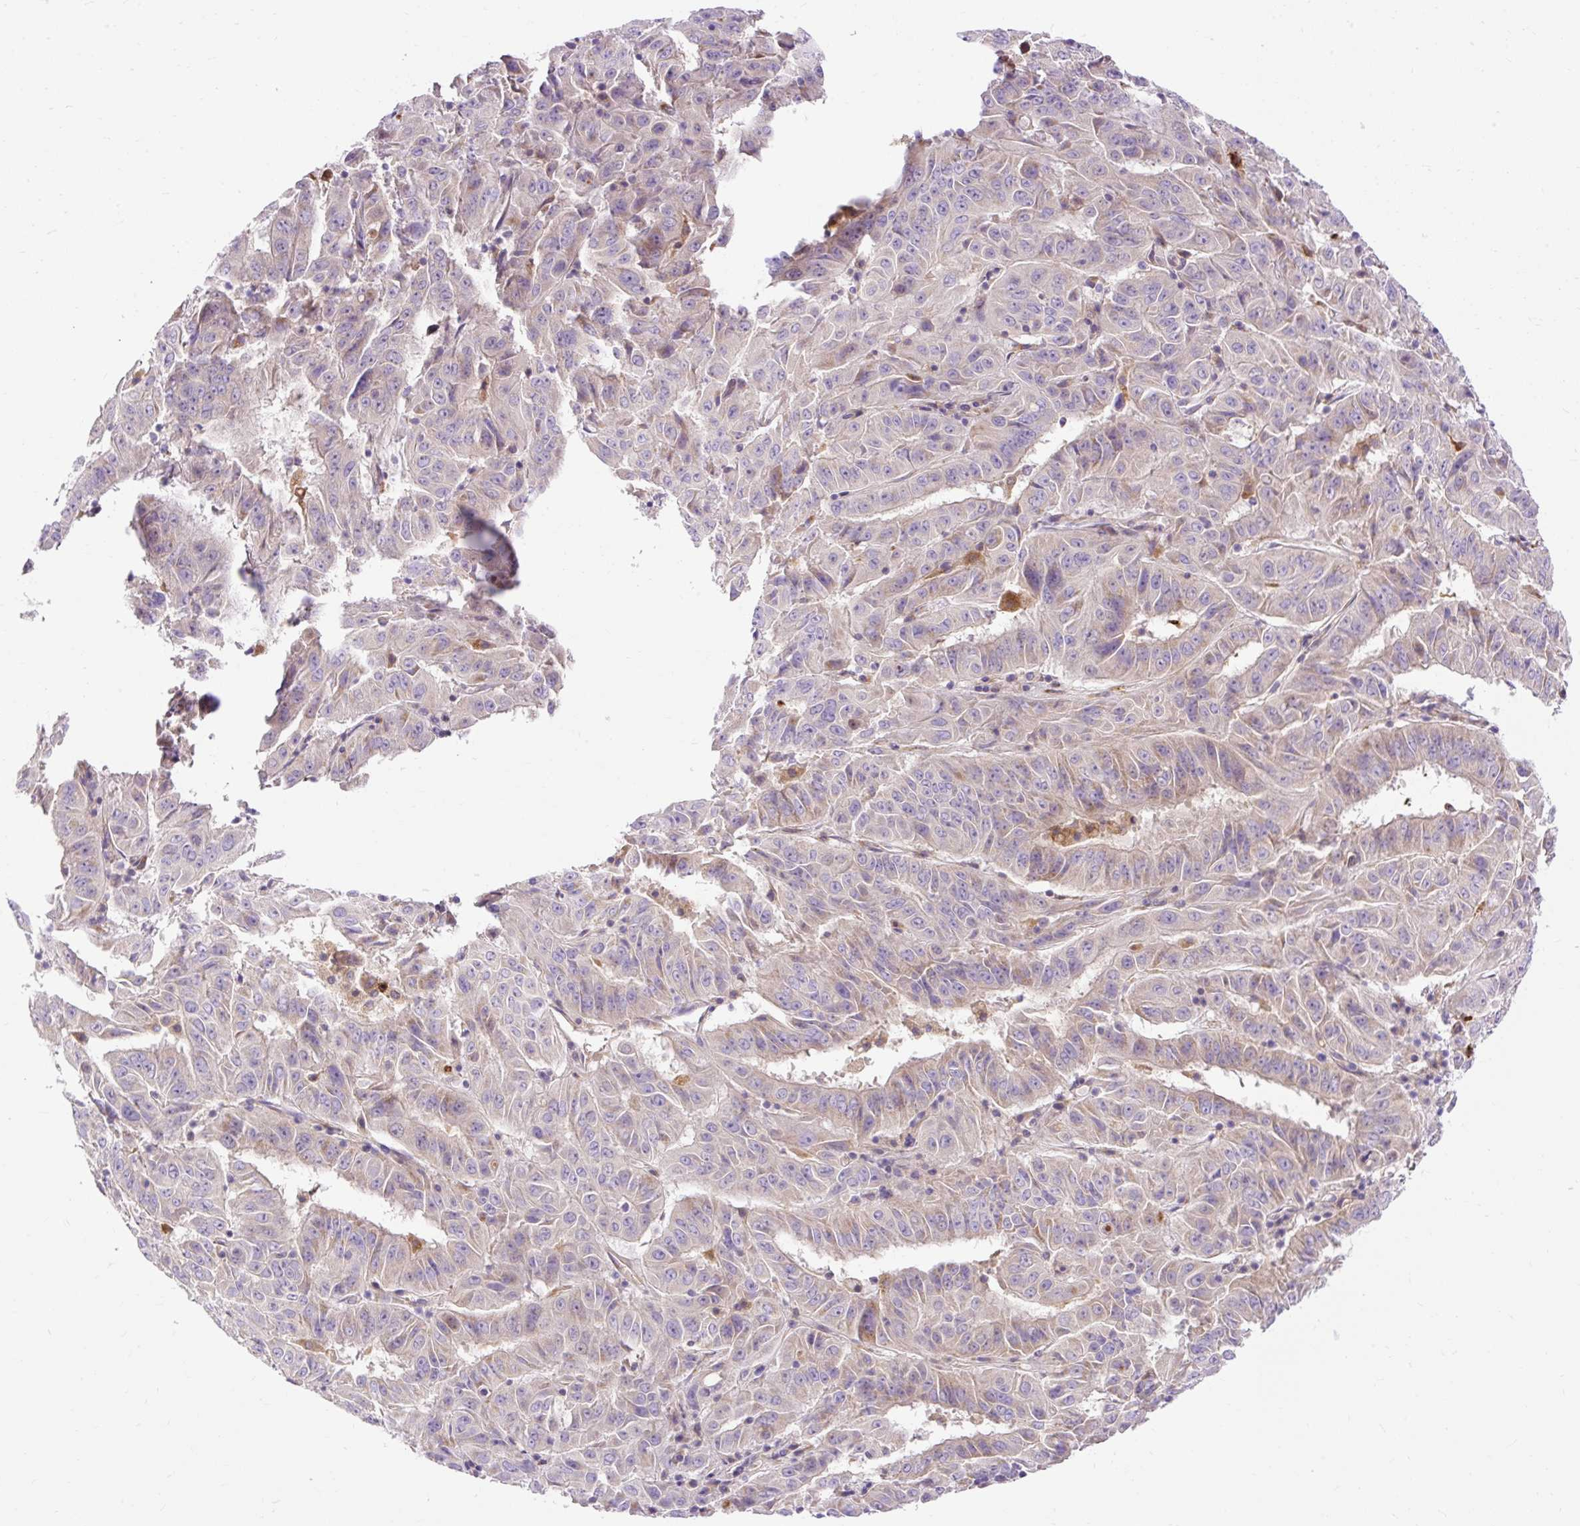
{"staining": {"intensity": "weak", "quantity": "<25%", "location": "cytoplasmic/membranous"}, "tissue": "pancreatic cancer", "cell_type": "Tumor cells", "image_type": "cancer", "snomed": [{"axis": "morphology", "description": "Adenocarcinoma, NOS"}, {"axis": "topography", "description": "Pancreas"}], "caption": "The IHC image has no significant positivity in tumor cells of pancreatic cancer (adenocarcinoma) tissue. Brightfield microscopy of IHC stained with DAB (3,3'-diaminobenzidine) (brown) and hematoxylin (blue), captured at high magnification.", "gene": "HEXB", "patient": {"sex": "male", "age": 63}}